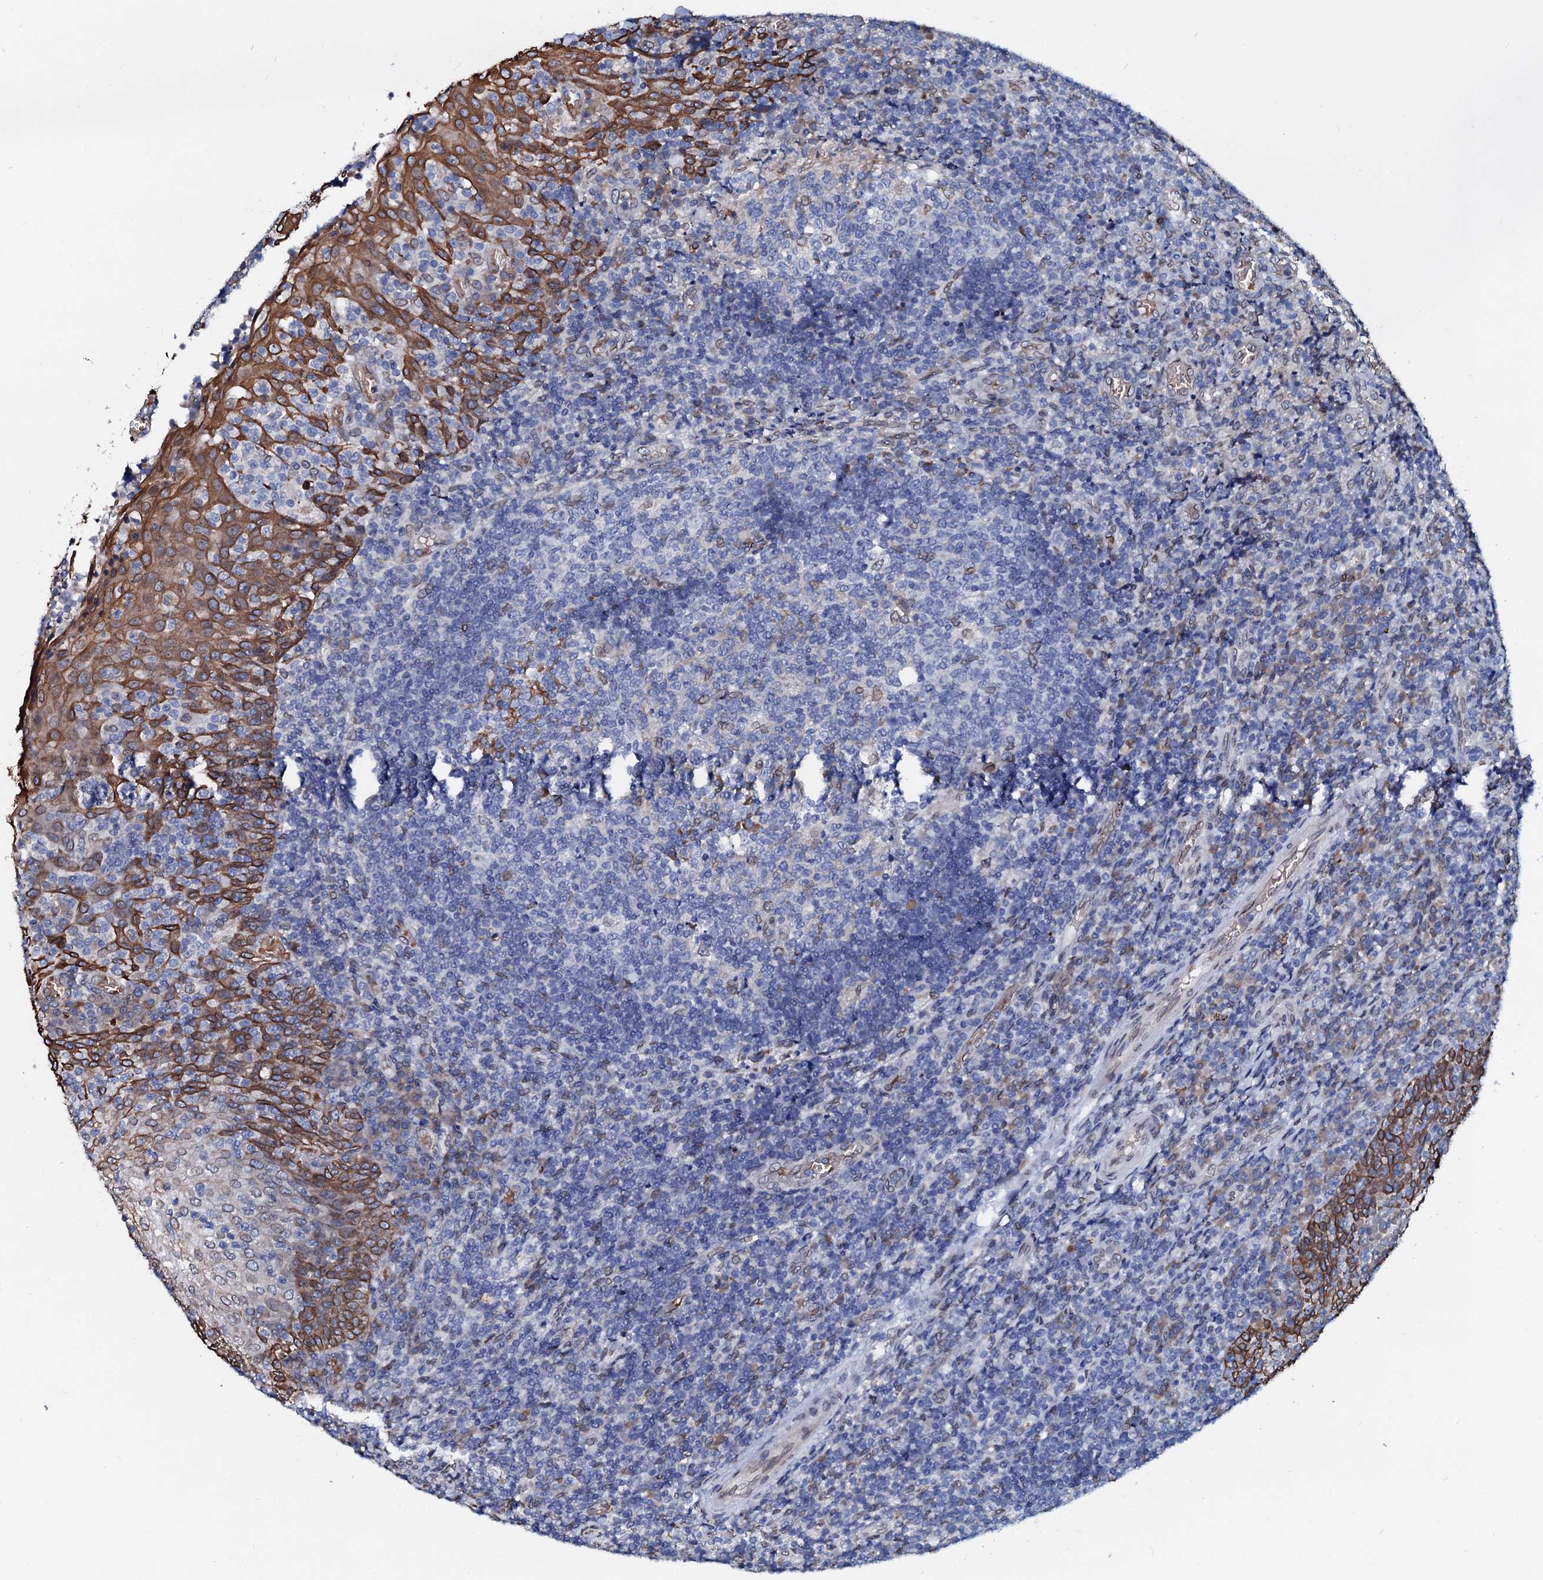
{"staining": {"intensity": "negative", "quantity": "none", "location": "none"}, "tissue": "tonsil", "cell_type": "Germinal center cells", "image_type": "normal", "snomed": [{"axis": "morphology", "description": "Normal tissue, NOS"}, {"axis": "topography", "description": "Tonsil"}], "caption": "The histopathology image exhibits no significant expression in germinal center cells of tonsil.", "gene": "NRP2", "patient": {"sex": "female", "age": 19}}